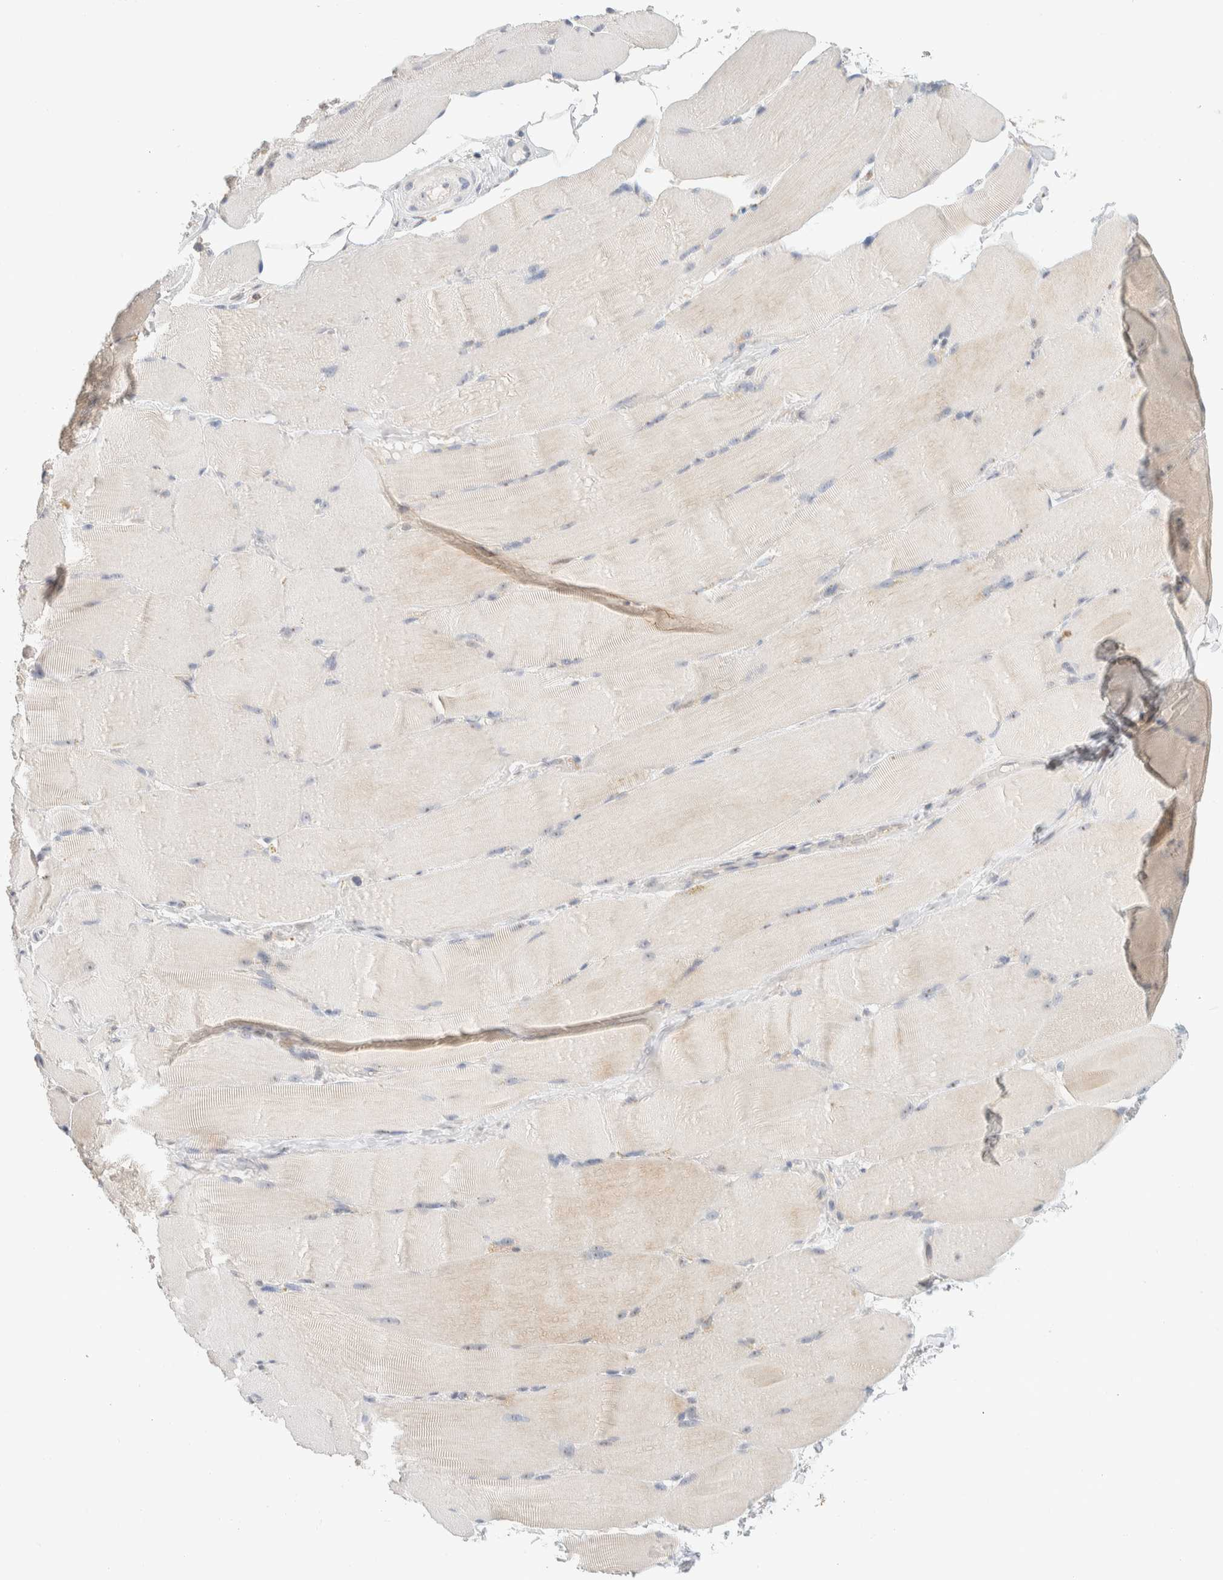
{"staining": {"intensity": "weak", "quantity": "<25%", "location": "cytoplasmic/membranous"}, "tissue": "skeletal muscle", "cell_type": "Myocytes", "image_type": "normal", "snomed": [{"axis": "morphology", "description": "Normal tissue, NOS"}, {"axis": "topography", "description": "Skin"}, {"axis": "topography", "description": "Skeletal muscle"}], "caption": "An immunohistochemistry (IHC) photomicrograph of normal skeletal muscle is shown. There is no staining in myocytes of skeletal muscle.", "gene": "HDHD3", "patient": {"sex": "male", "age": 83}}